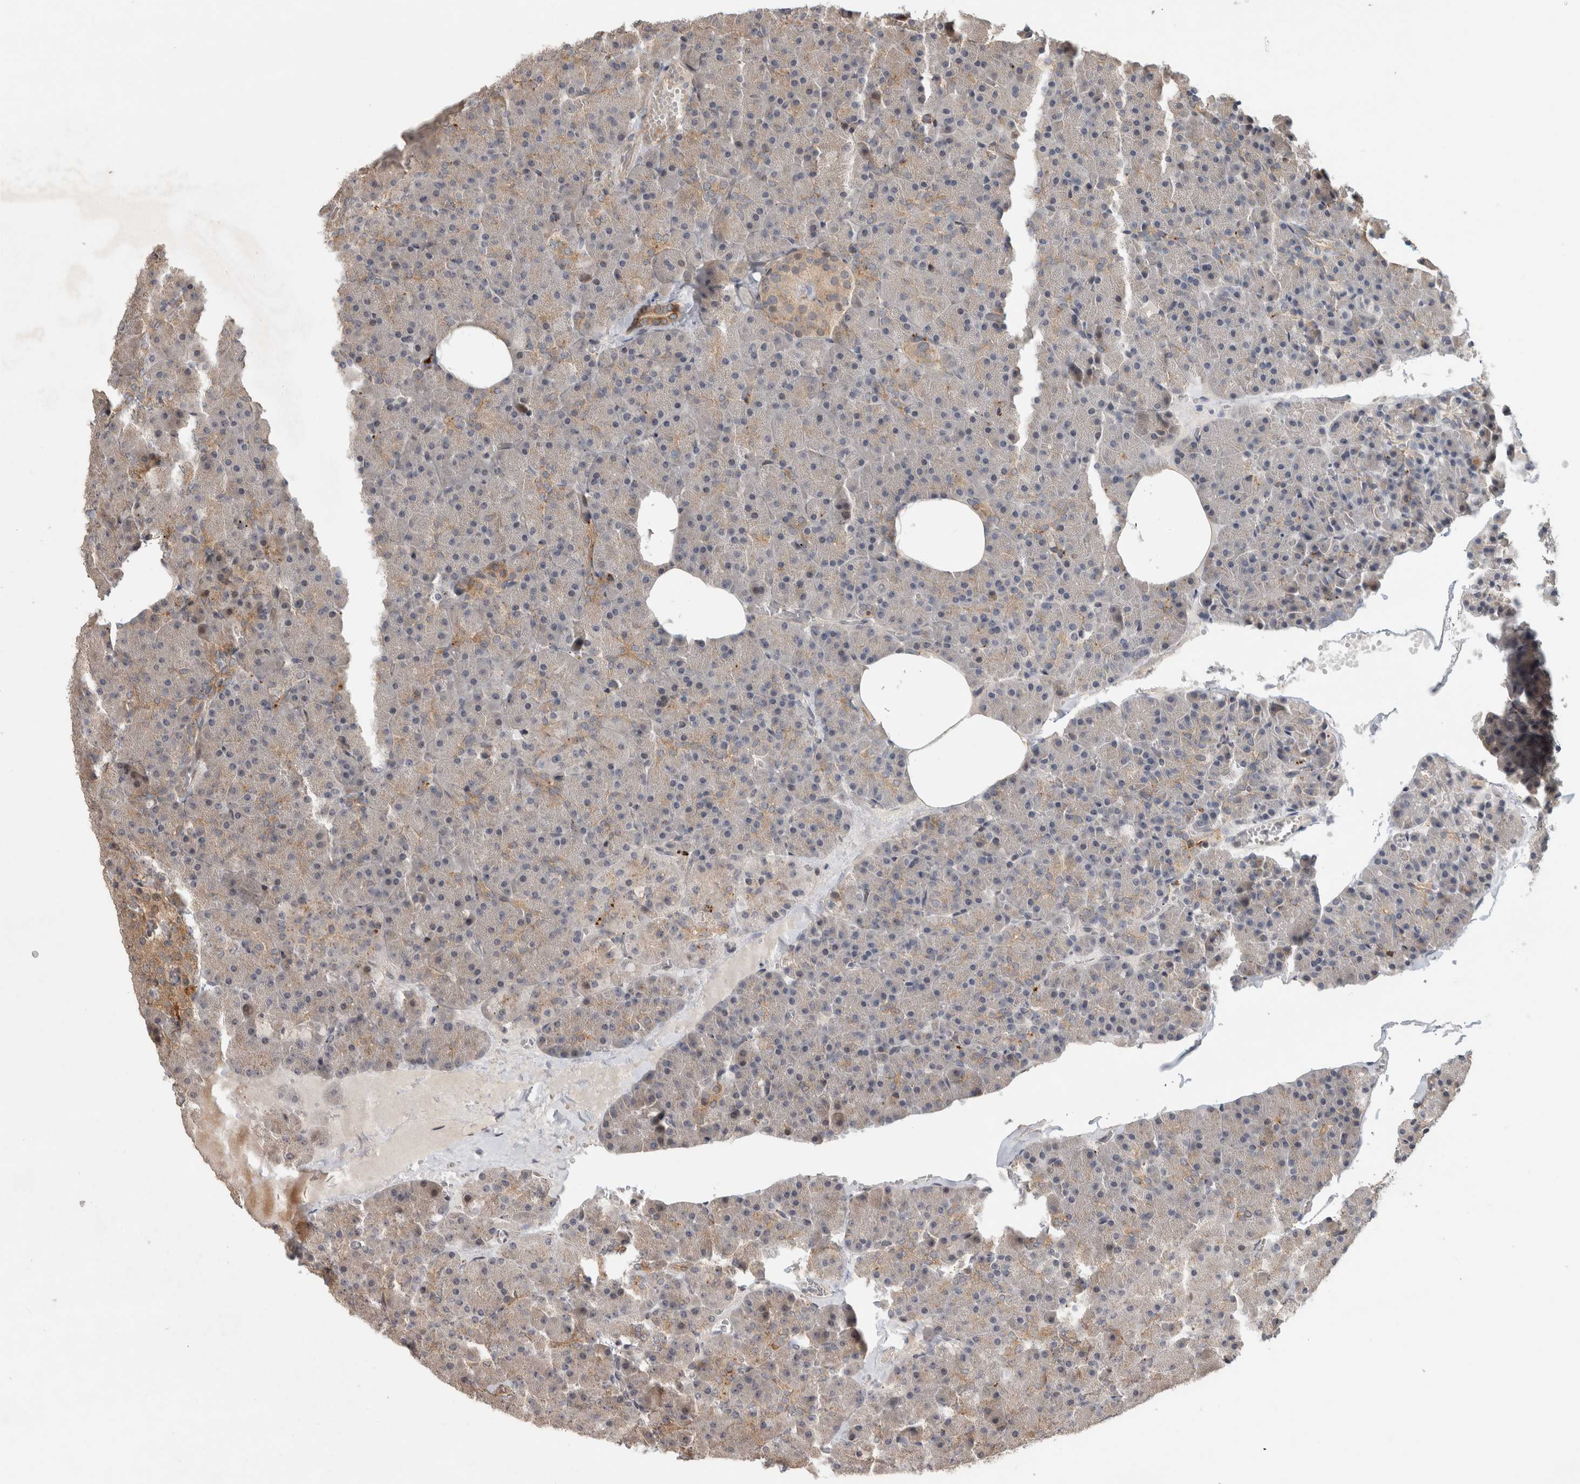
{"staining": {"intensity": "moderate", "quantity": "<25%", "location": "cytoplasmic/membranous"}, "tissue": "pancreas", "cell_type": "Exocrine glandular cells", "image_type": "normal", "snomed": [{"axis": "morphology", "description": "Normal tissue, NOS"}, {"axis": "morphology", "description": "Carcinoid, malignant, NOS"}, {"axis": "topography", "description": "Pancreas"}], "caption": "Pancreas stained with DAB (3,3'-diaminobenzidine) IHC demonstrates low levels of moderate cytoplasmic/membranous expression in approximately <25% of exocrine glandular cells. Nuclei are stained in blue.", "gene": "PITPNC1", "patient": {"sex": "female", "age": 35}}